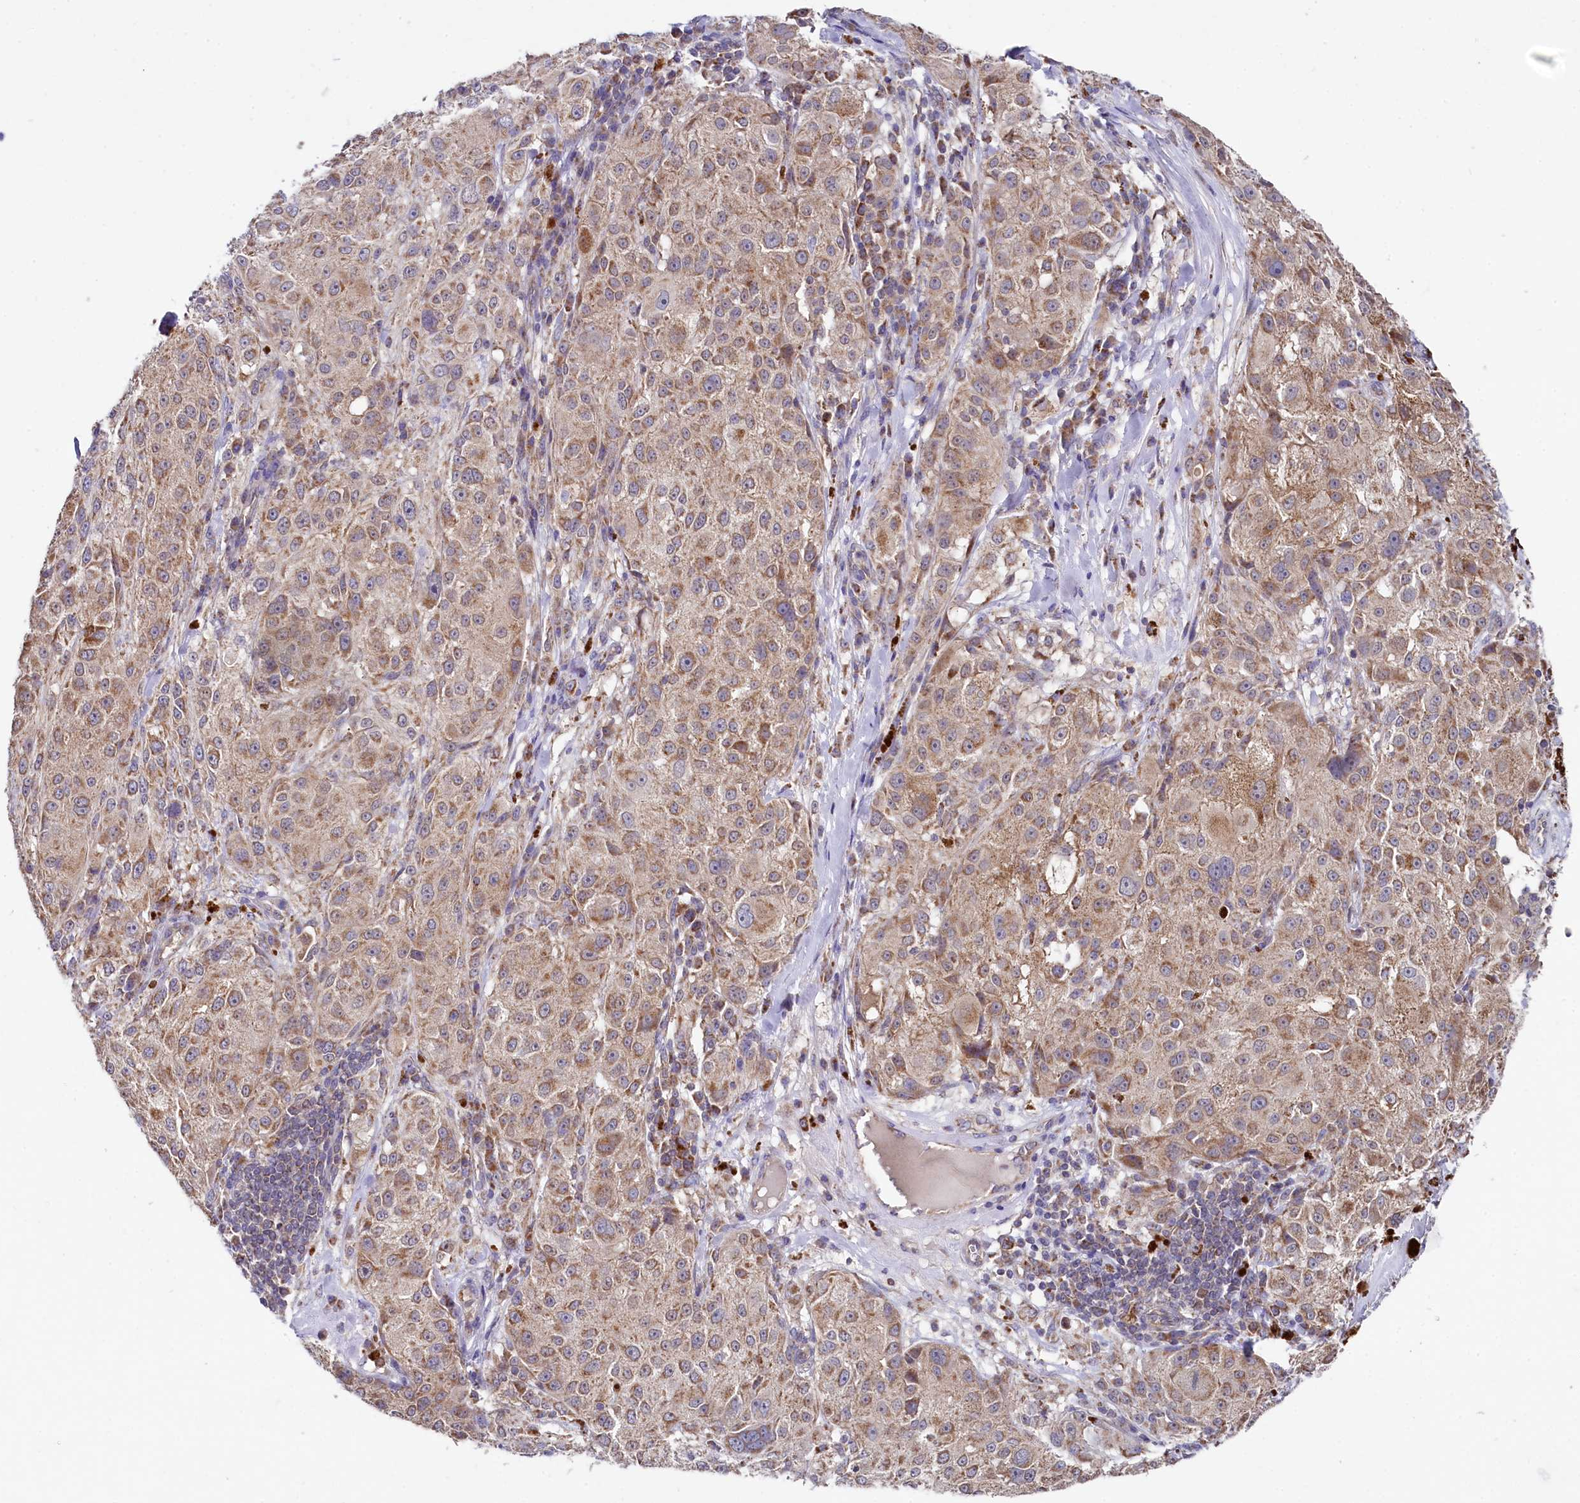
{"staining": {"intensity": "moderate", "quantity": ">75%", "location": "cytoplasmic/membranous"}, "tissue": "melanoma", "cell_type": "Tumor cells", "image_type": "cancer", "snomed": [{"axis": "morphology", "description": "Necrosis, NOS"}, {"axis": "morphology", "description": "Malignant melanoma, NOS"}, {"axis": "topography", "description": "Skin"}], "caption": "A micrograph of melanoma stained for a protein displays moderate cytoplasmic/membranous brown staining in tumor cells.", "gene": "MRPL57", "patient": {"sex": "female", "age": 87}}